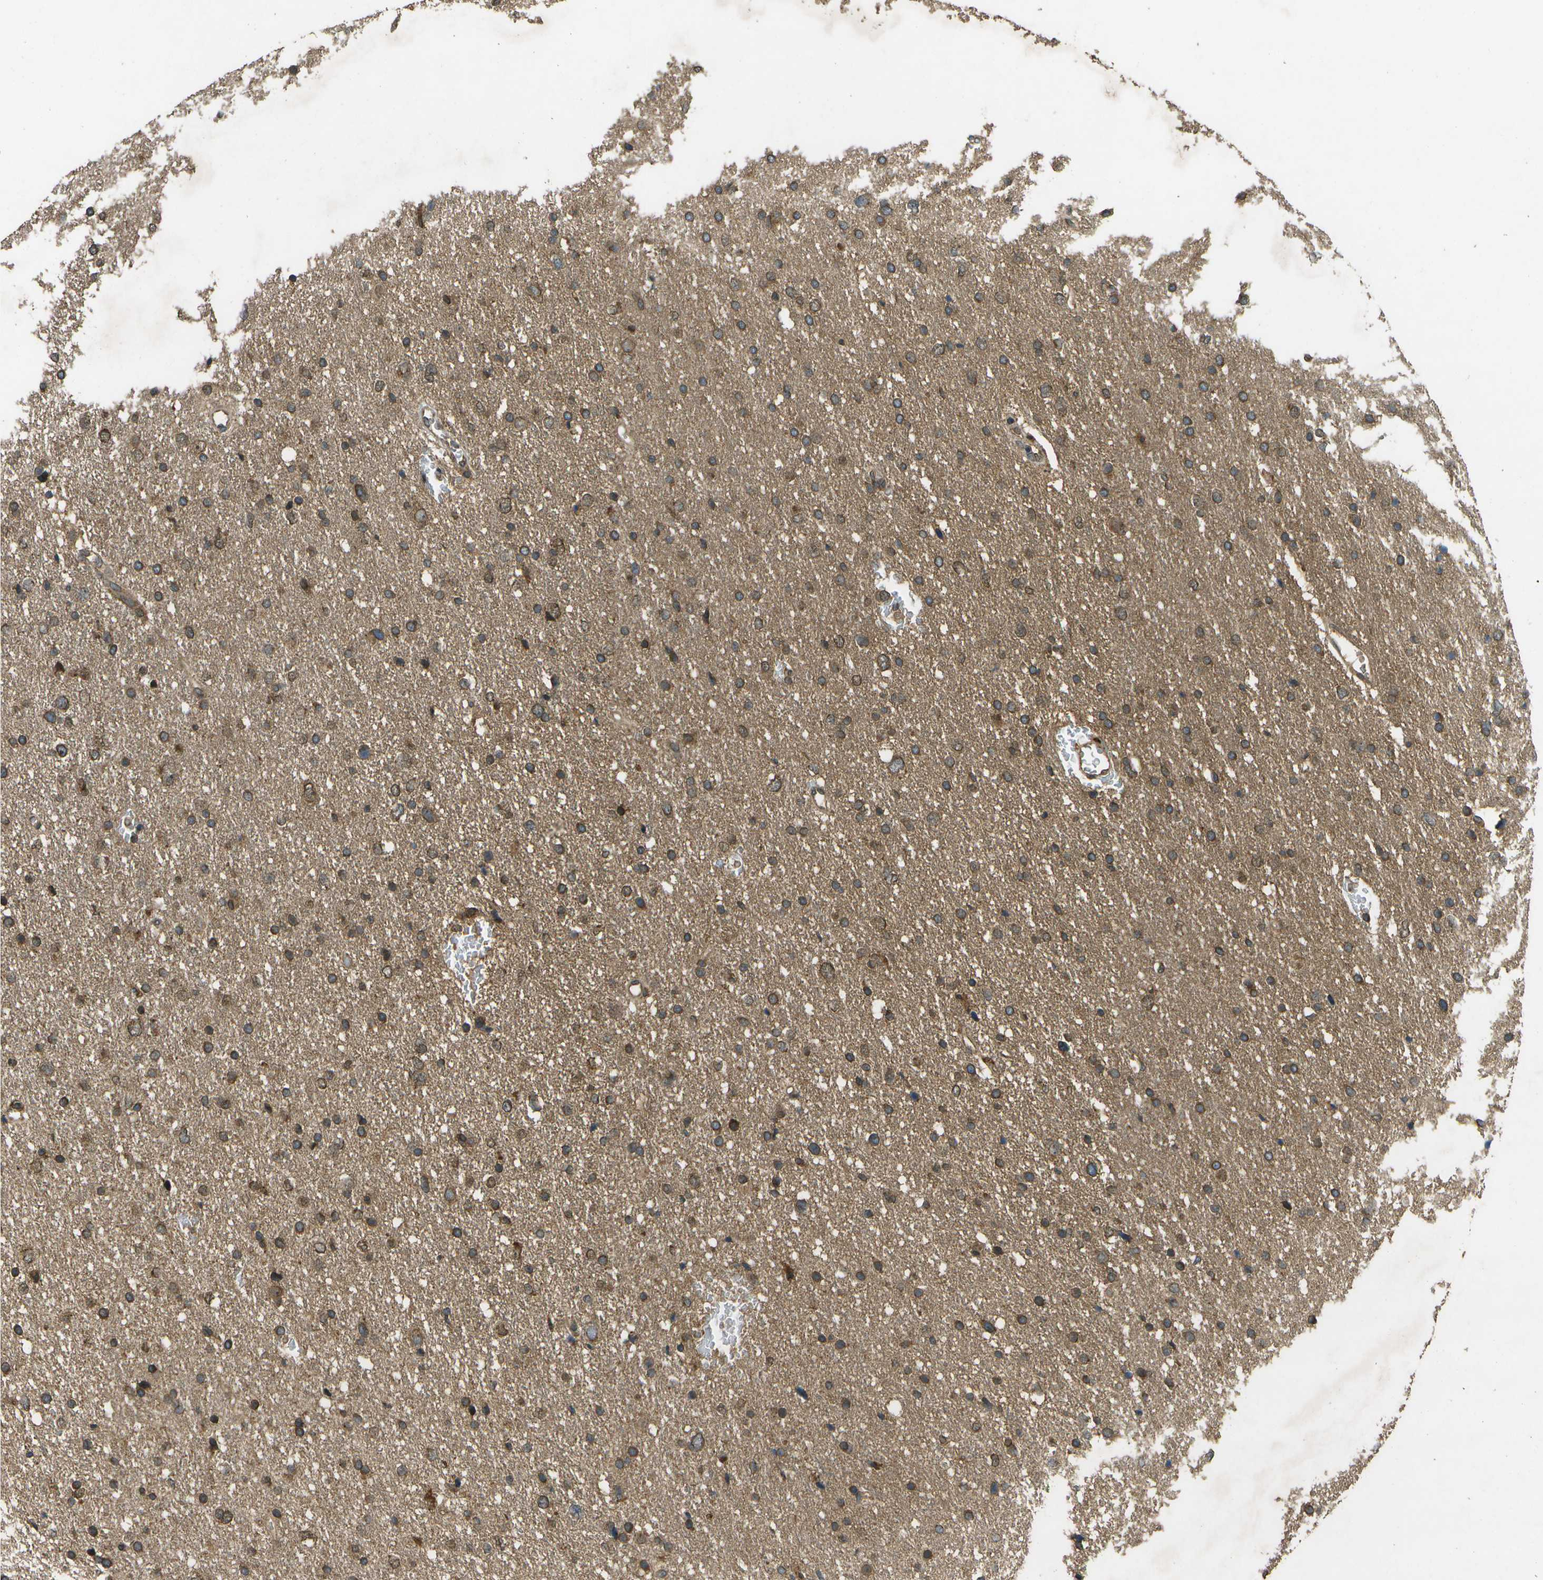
{"staining": {"intensity": "moderate", "quantity": ">75%", "location": "cytoplasmic/membranous"}, "tissue": "glioma", "cell_type": "Tumor cells", "image_type": "cancer", "snomed": [{"axis": "morphology", "description": "Glioma, malignant, Low grade"}, {"axis": "topography", "description": "Brain"}], "caption": "Protein expression analysis of human malignant glioma (low-grade) reveals moderate cytoplasmic/membranous expression in about >75% of tumor cells.", "gene": "HFE", "patient": {"sex": "female", "age": 37}}